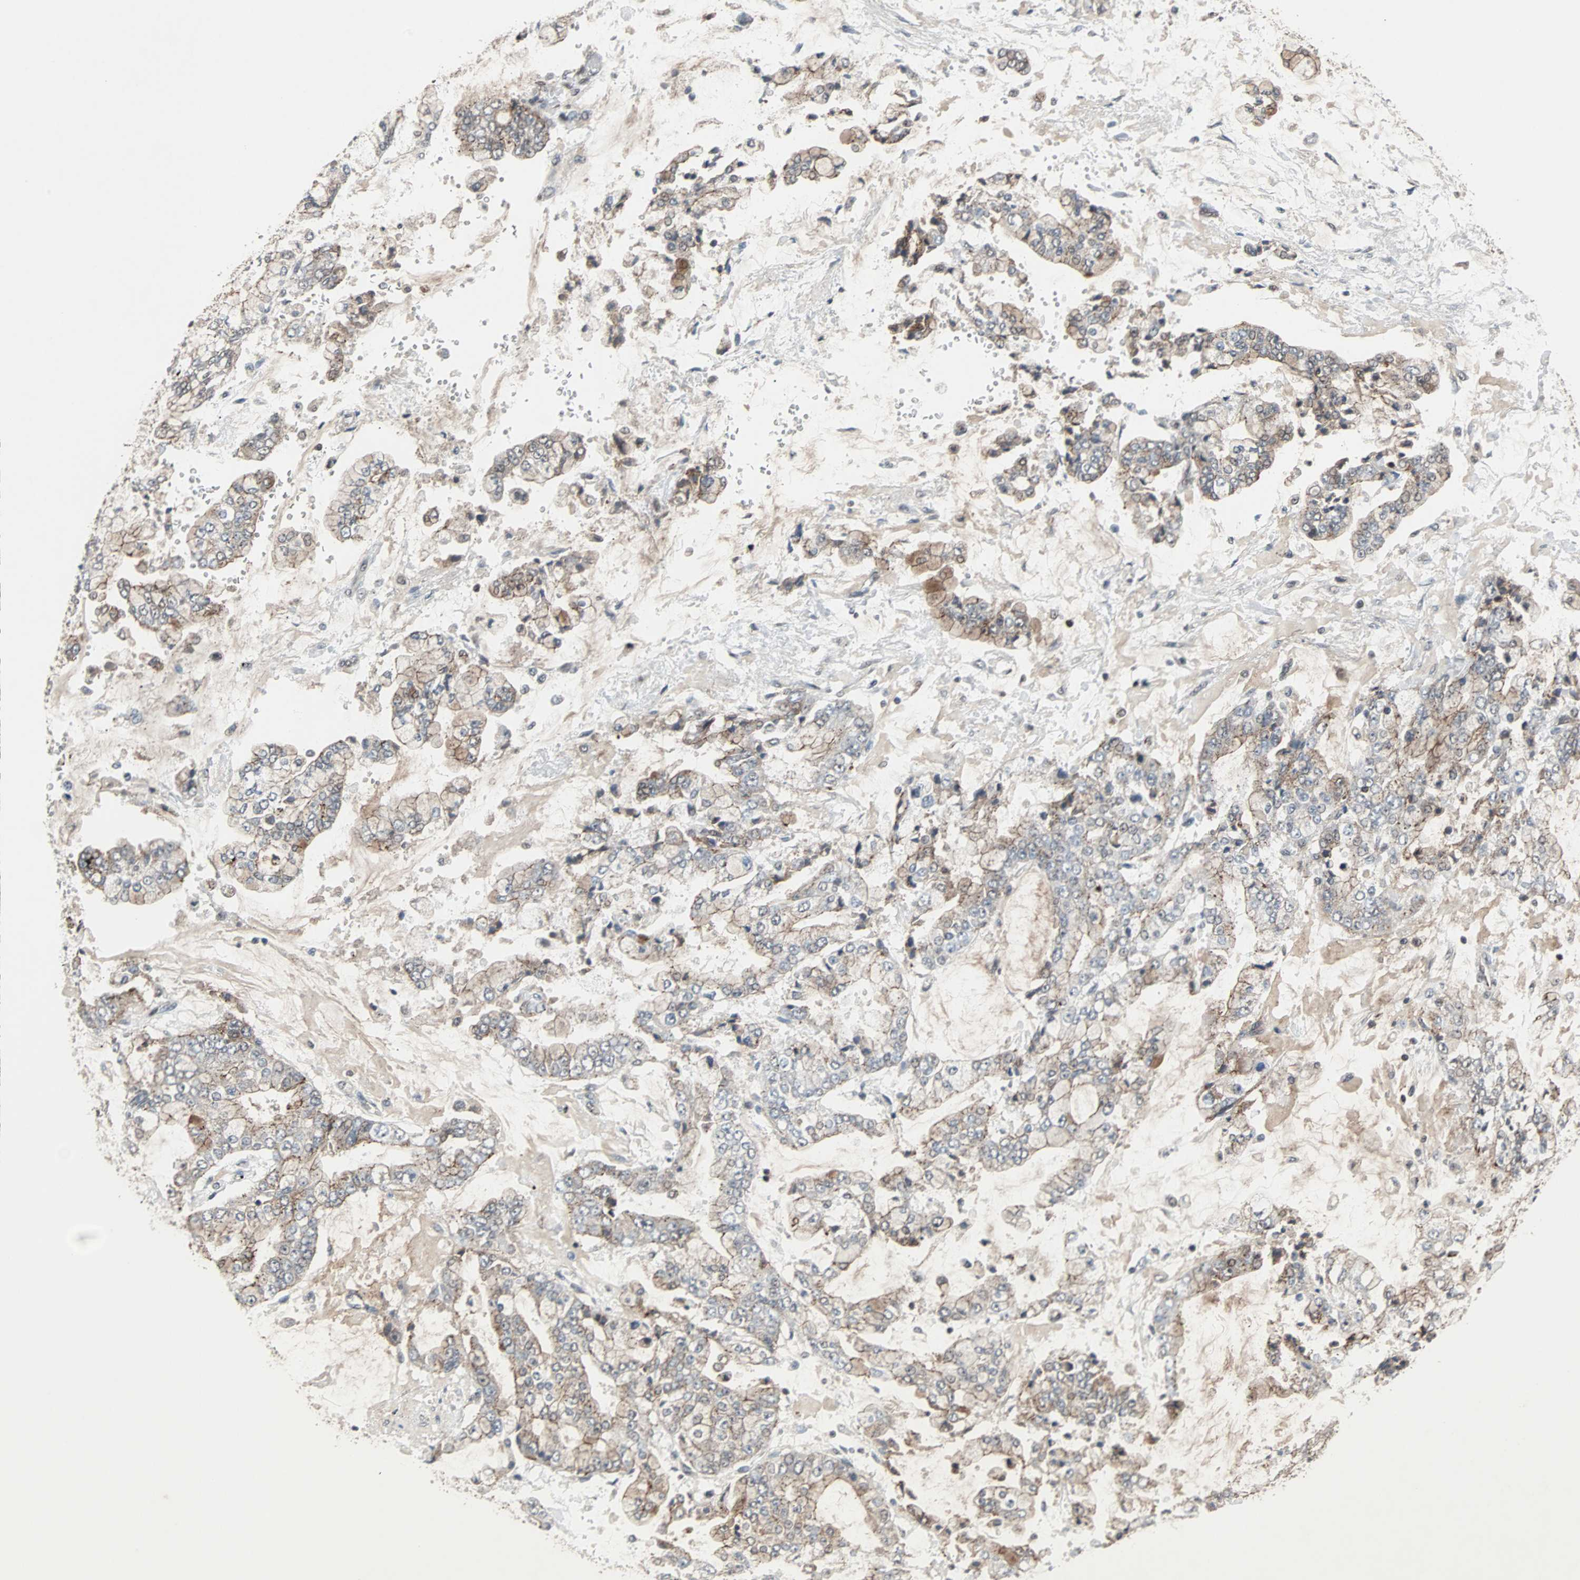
{"staining": {"intensity": "weak", "quantity": ">75%", "location": "cytoplasmic/membranous"}, "tissue": "stomach cancer", "cell_type": "Tumor cells", "image_type": "cancer", "snomed": [{"axis": "morphology", "description": "Adenocarcinoma, NOS"}, {"axis": "topography", "description": "Stomach"}], "caption": "The image demonstrates a brown stain indicating the presence of a protein in the cytoplasmic/membranous of tumor cells in stomach cancer (adenocarcinoma).", "gene": "LSR", "patient": {"sex": "male", "age": 76}}